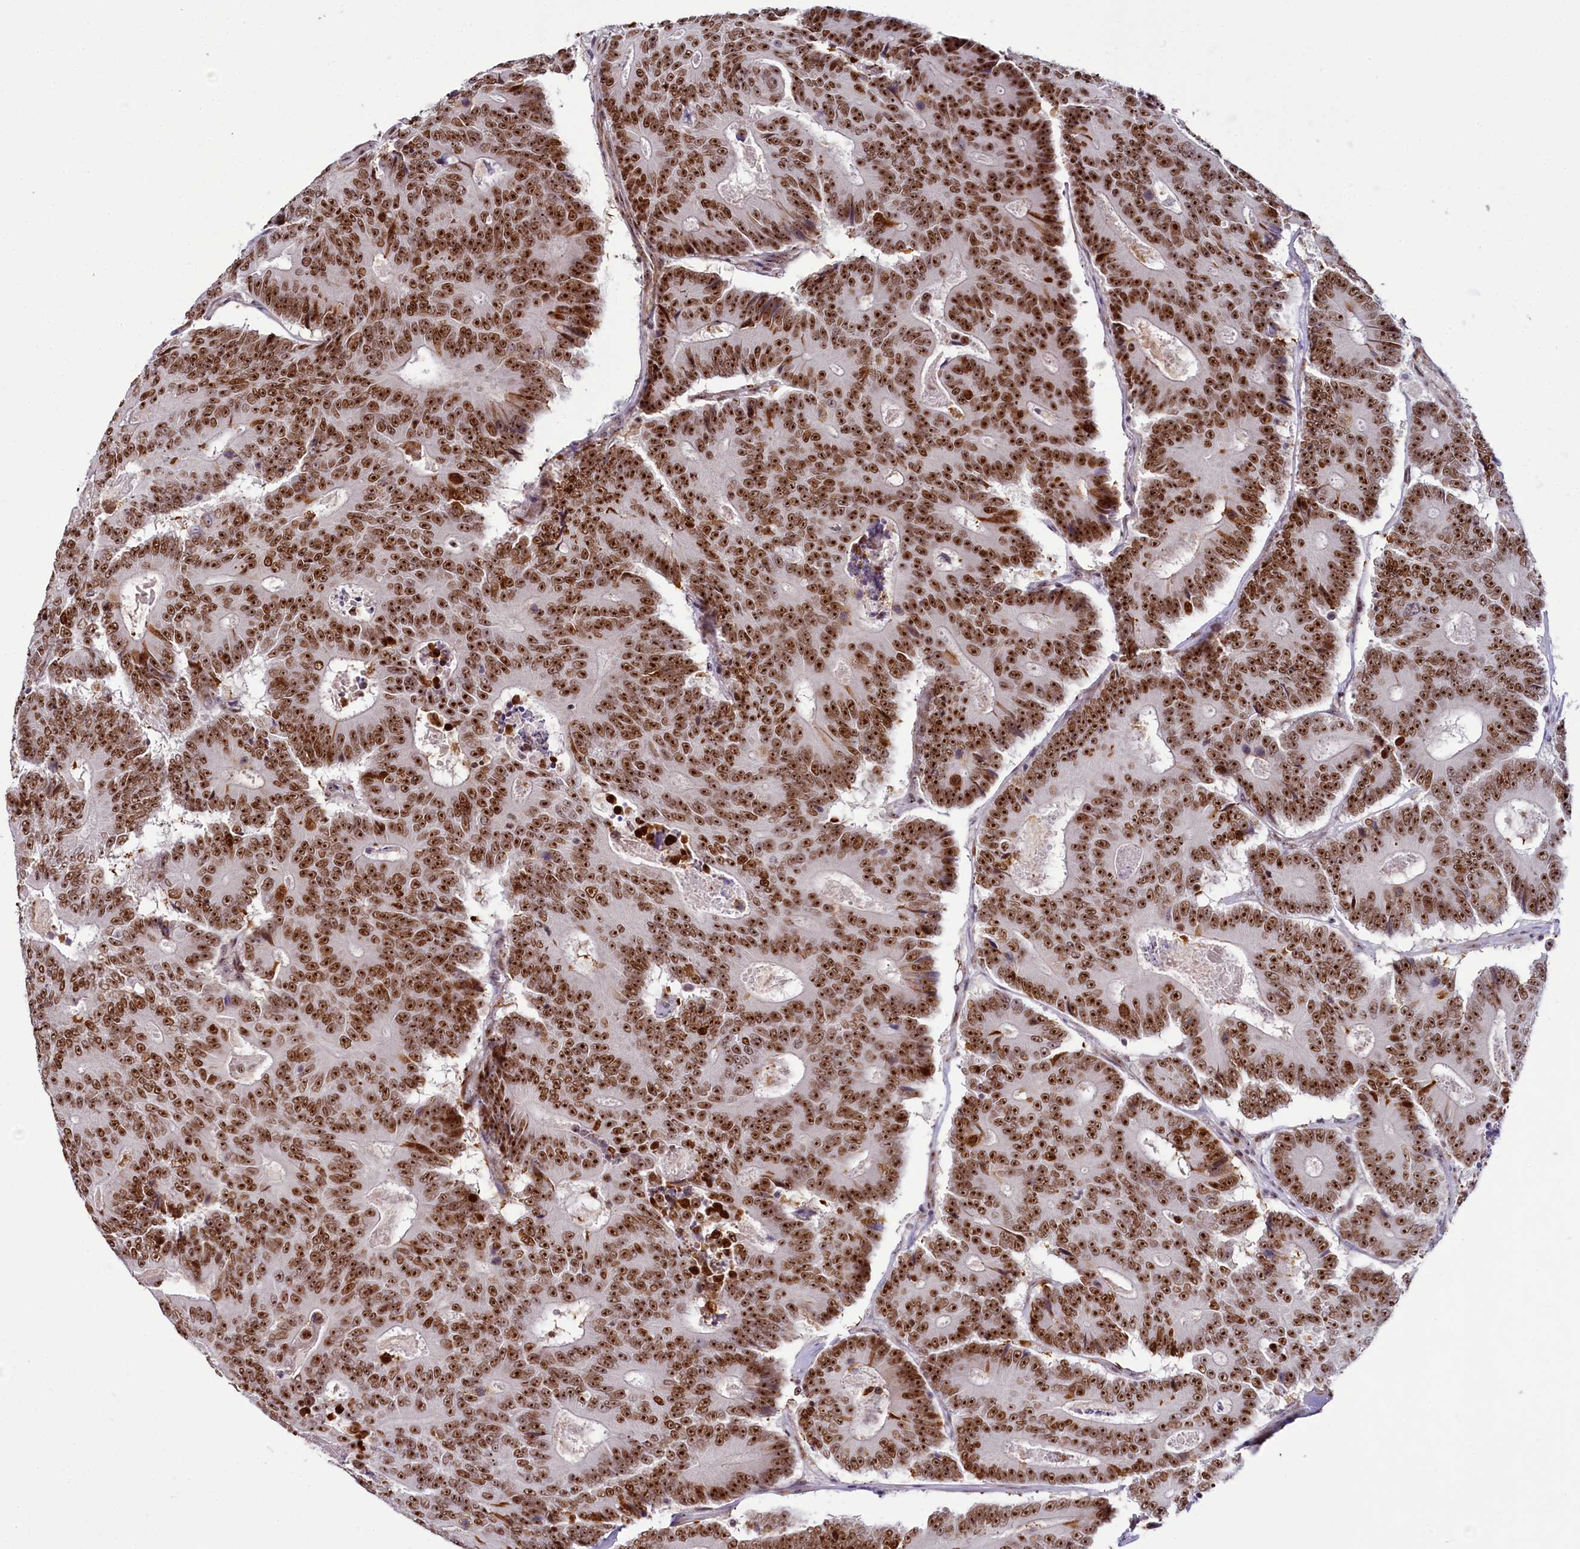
{"staining": {"intensity": "strong", "quantity": ">75%", "location": "nuclear"}, "tissue": "colorectal cancer", "cell_type": "Tumor cells", "image_type": "cancer", "snomed": [{"axis": "morphology", "description": "Adenocarcinoma, NOS"}, {"axis": "topography", "description": "Colon"}], "caption": "This image displays immunohistochemistry (IHC) staining of human colorectal cancer (adenocarcinoma), with high strong nuclear staining in approximately >75% of tumor cells.", "gene": "TCOF1", "patient": {"sex": "male", "age": 83}}